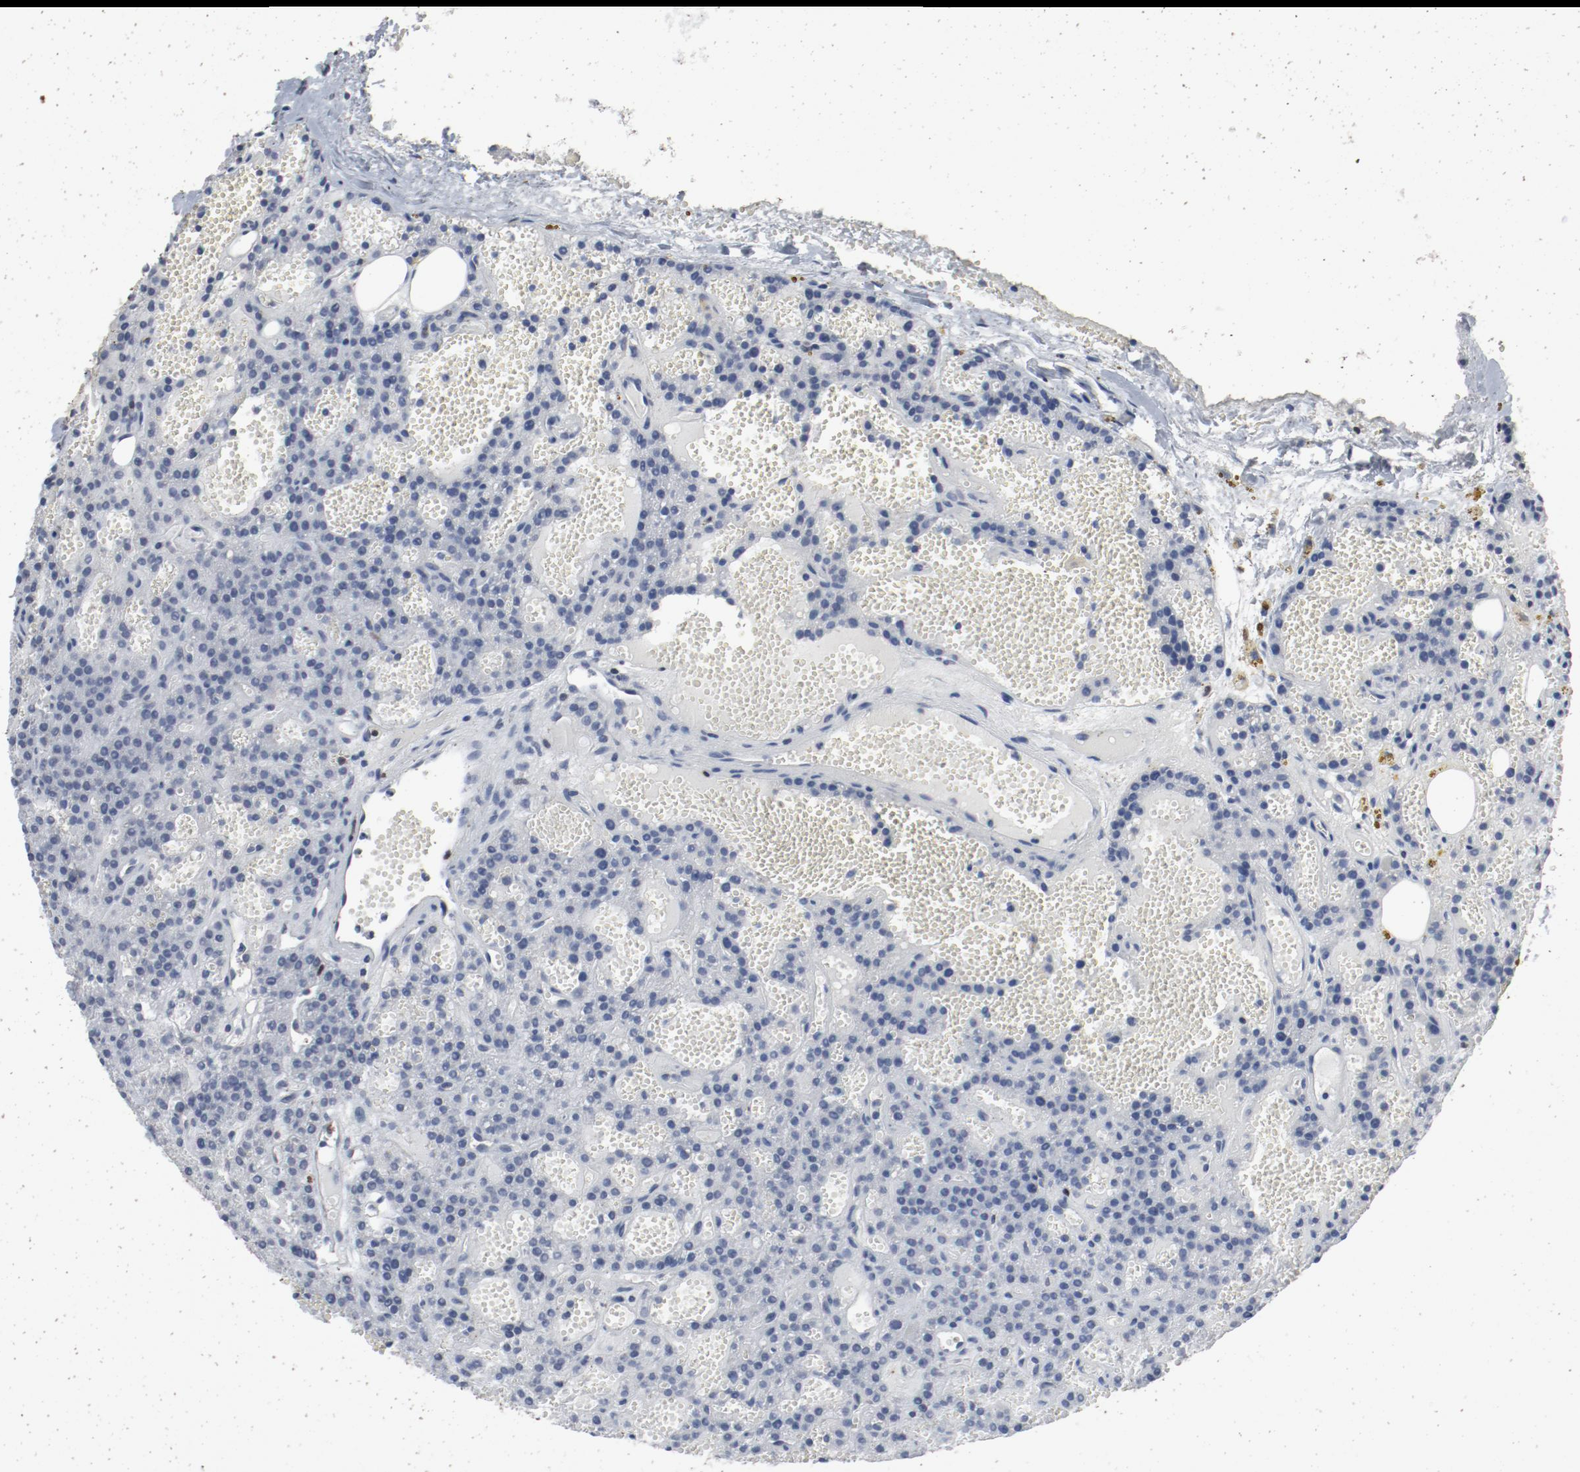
{"staining": {"intensity": "negative", "quantity": "none", "location": "none"}, "tissue": "parathyroid gland", "cell_type": "Glandular cells", "image_type": "normal", "snomed": [{"axis": "morphology", "description": "Normal tissue, NOS"}, {"axis": "topography", "description": "Parathyroid gland"}], "caption": "IHC of unremarkable parathyroid gland demonstrates no expression in glandular cells. (Immunohistochemistry, brightfield microscopy, high magnification).", "gene": "LCP2", "patient": {"sex": "male", "age": 25}}